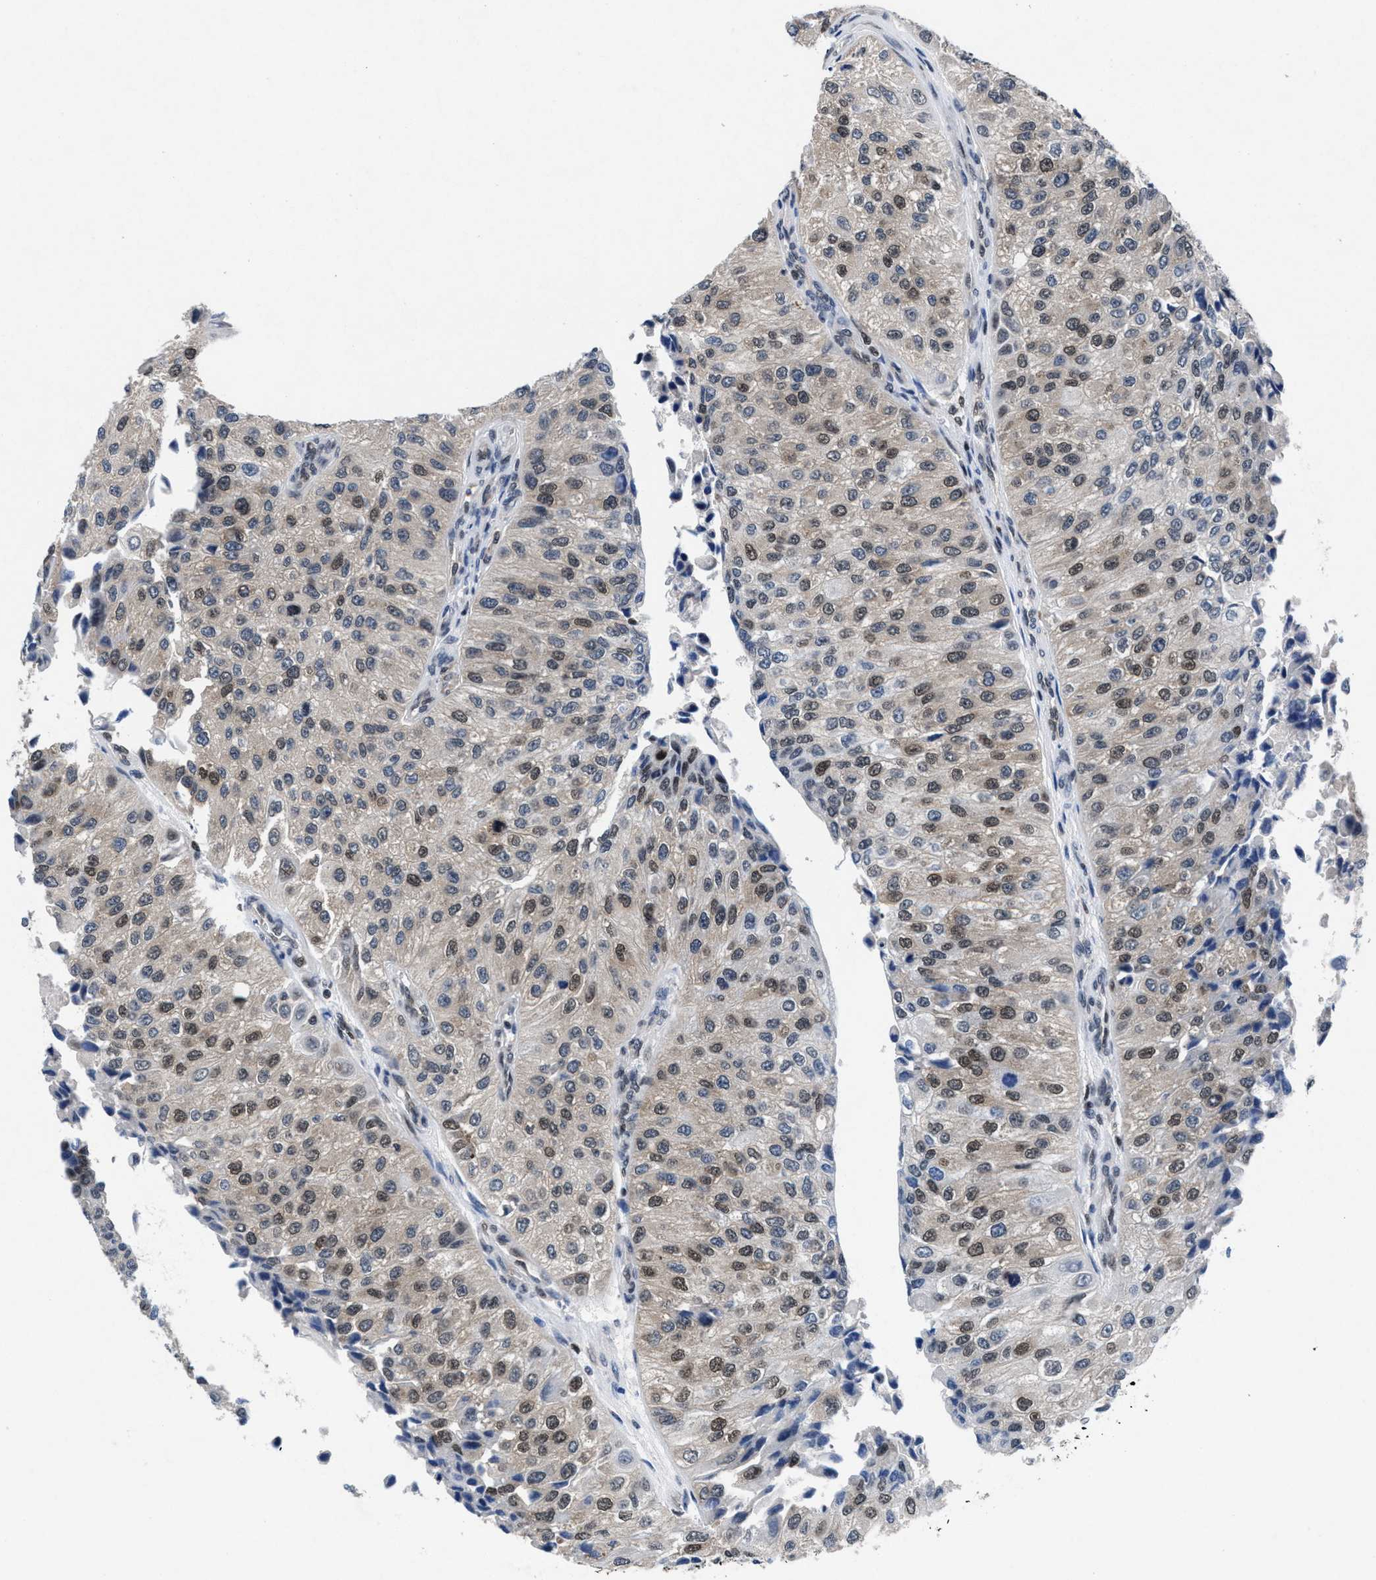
{"staining": {"intensity": "weak", "quantity": ">75%", "location": "nuclear"}, "tissue": "urothelial cancer", "cell_type": "Tumor cells", "image_type": "cancer", "snomed": [{"axis": "morphology", "description": "Urothelial carcinoma, High grade"}, {"axis": "topography", "description": "Kidney"}, {"axis": "topography", "description": "Urinary bladder"}], "caption": "Immunohistochemistry histopathology image of urothelial cancer stained for a protein (brown), which demonstrates low levels of weak nuclear positivity in approximately >75% of tumor cells.", "gene": "WDR81", "patient": {"sex": "male", "age": 77}}